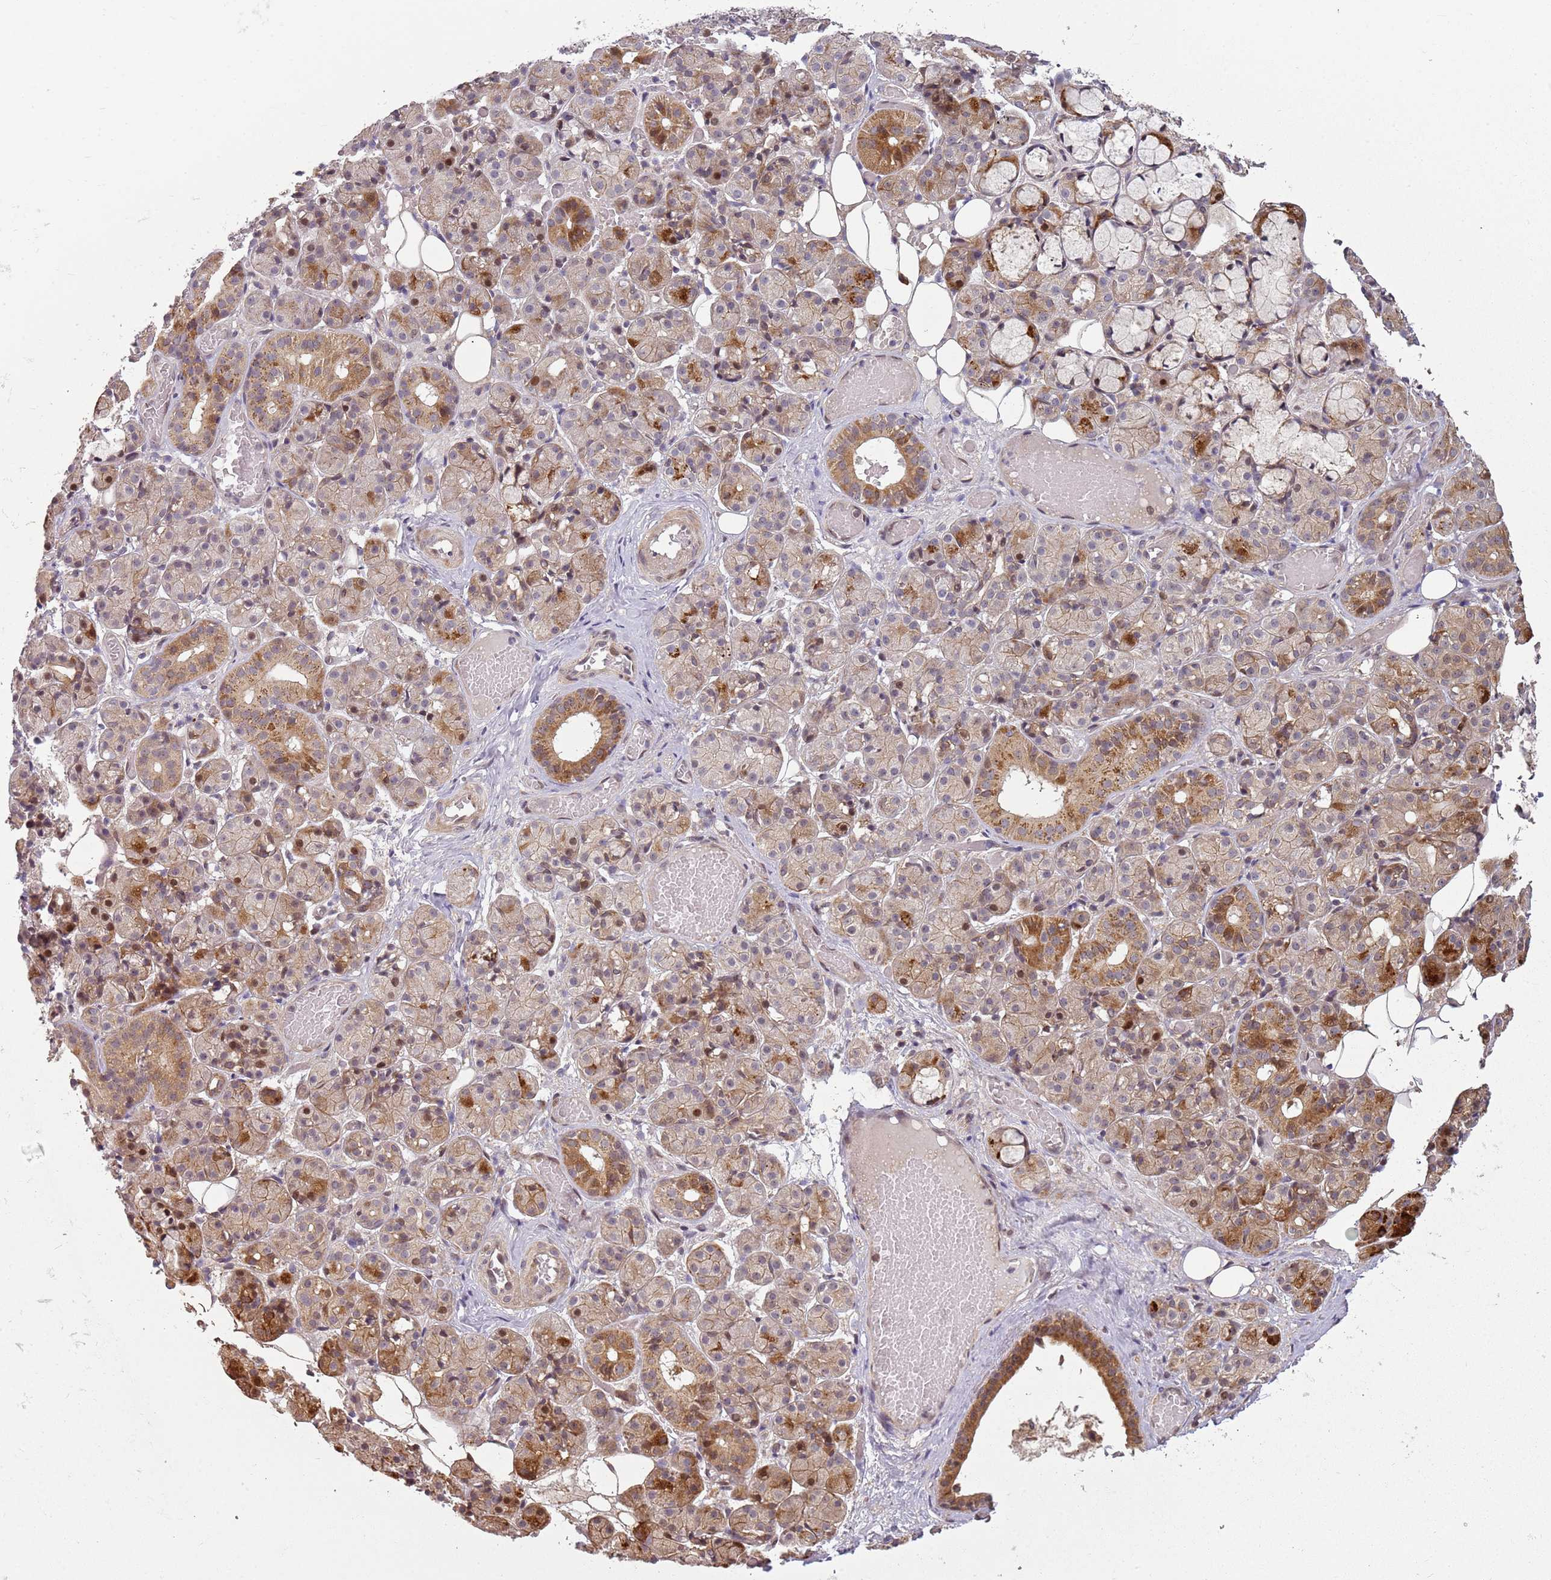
{"staining": {"intensity": "moderate", "quantity": "25%-75%", "location": "cytoplasmic/membranous,nuclear"}, "tissue": "salivary gland", "cell_type": "Glandular cells", "image_type": "normal", "snomed": [{"axis": "morphology", "description": "Normal tissue, NOS"}, {"axis": "topography", "description": "Salivary gland"}], "caption": "About 25%-75% of glandular cells in normal human salivary gland reveal moderate cytoplasmic/membranous,nuclear protein positivity as visualized by brown immunohistochemical staining.", "gene": "CHURC1", "patient": {"sex": "male", "age": 63}}